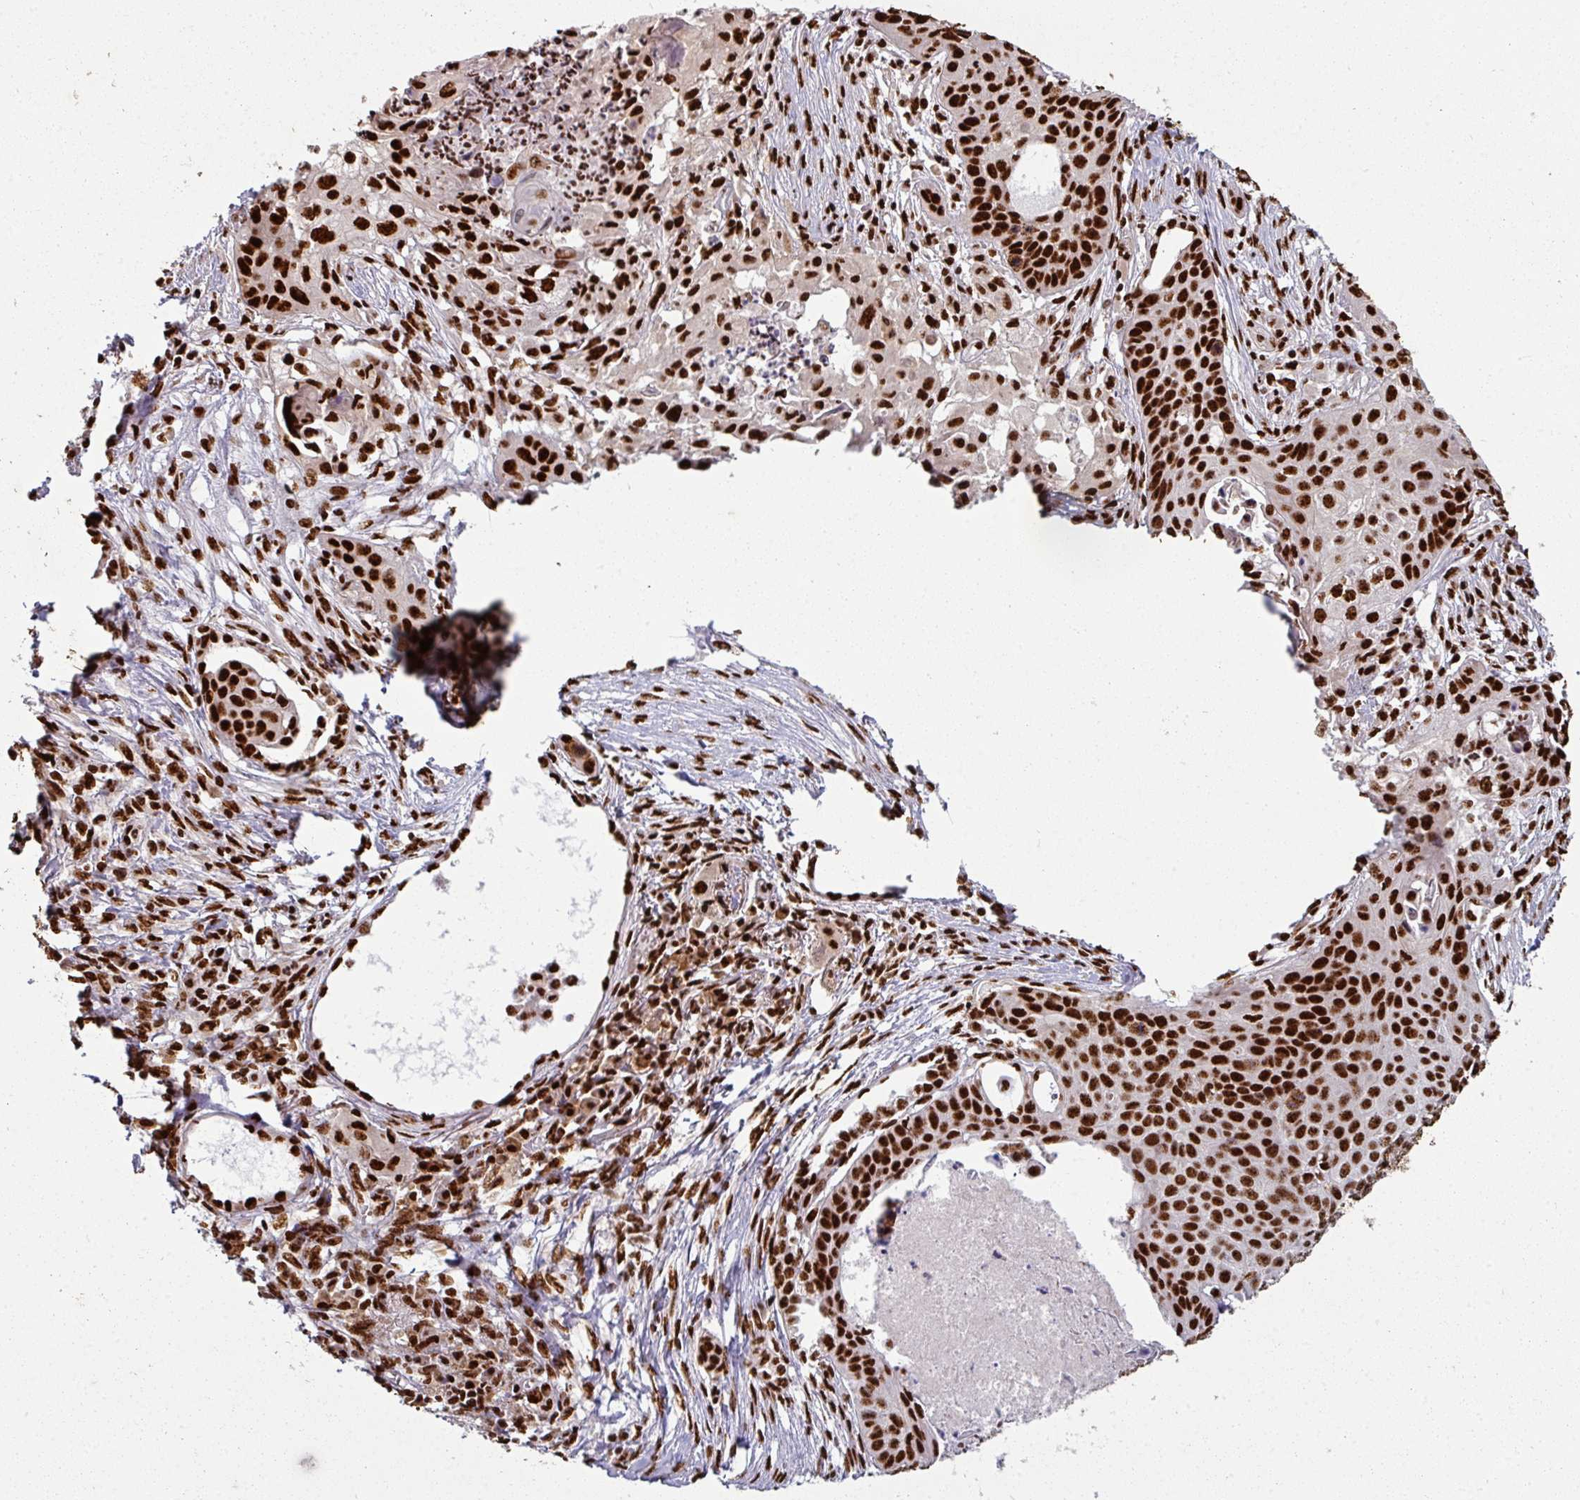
{"staining": {"intensity": "strong", "quantity": ">75%", "location": "nuclear"}, "tissue": "lung cancer", "cell_type": "Tumor cells", "image_type": "cancer", "snomed": [{"axis": "morphology", "description": "Squamous cell carcinoma, NOS"}, {"axis": "topography", "description": "Lung"}], "caption": "This image exhibits immunohistochemistry (IHC) staining of human lung squamous cell carcinoma, with high strong nuclear expression in approximately >75% of tumor cells.", "gene": "SIK3", "patient": {"sex": "male", "age": 71}}